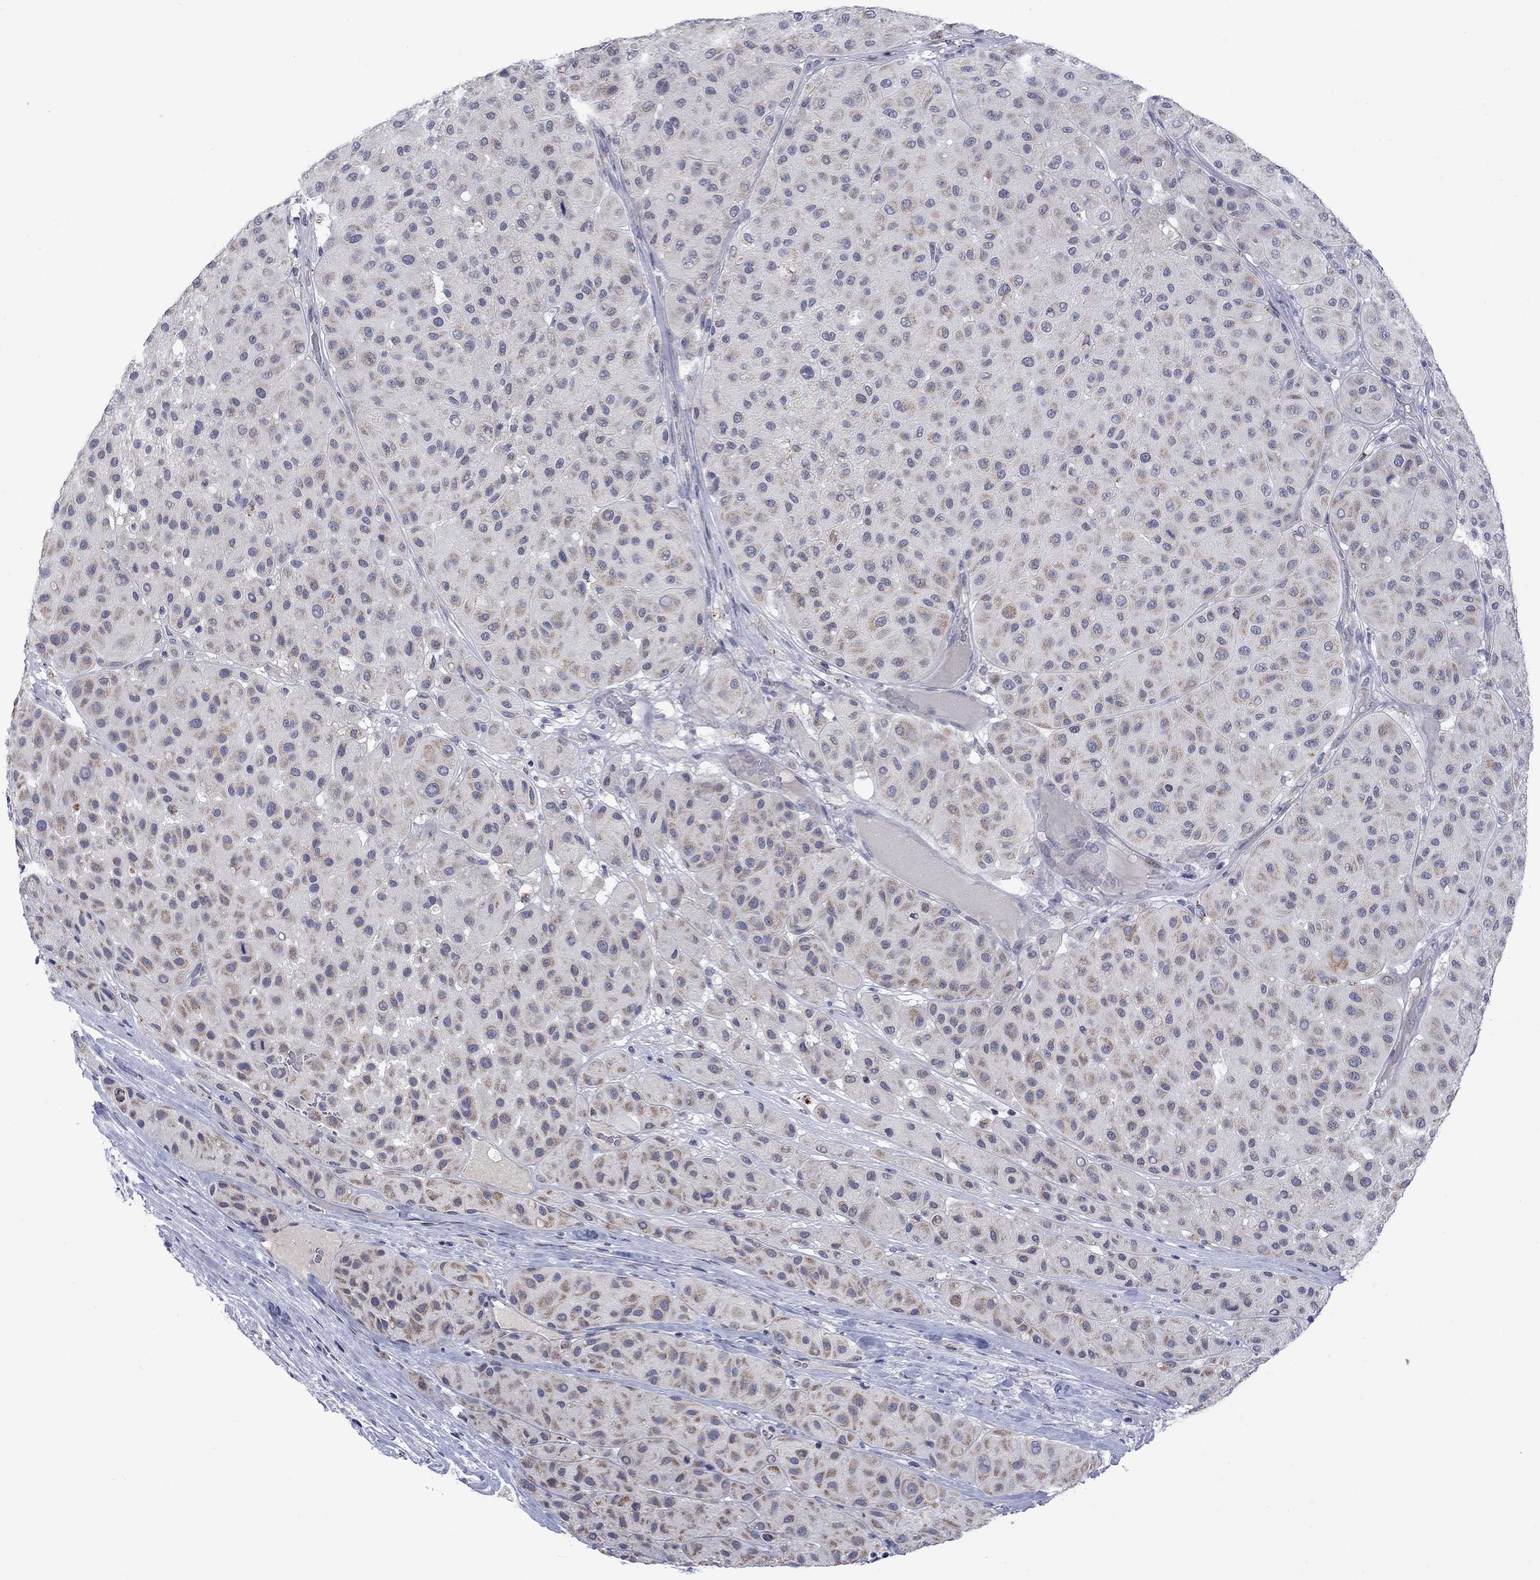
{"staining": {"intensity": "moderate", "quantity": "<25%", "location": "cytoplasmic/membranous"}, "tissue": "melanoma", "cell_type": "Tumor cells", "image_type": "cancer", "snomed": [{"axis": "morphology", "description": "Malignant melanoma, Metastatic site"}, {"axis": "topography", "description": "Smooth muscle"}], "caption": "There is low levels of moderate cytoplasmic/membranous expression in tumor cells of melanoma, as demonstrated by immunohistochemical staining (brown color).", "gene": "KCNJ16", "patient": {"sex": "male", "age": 41}}